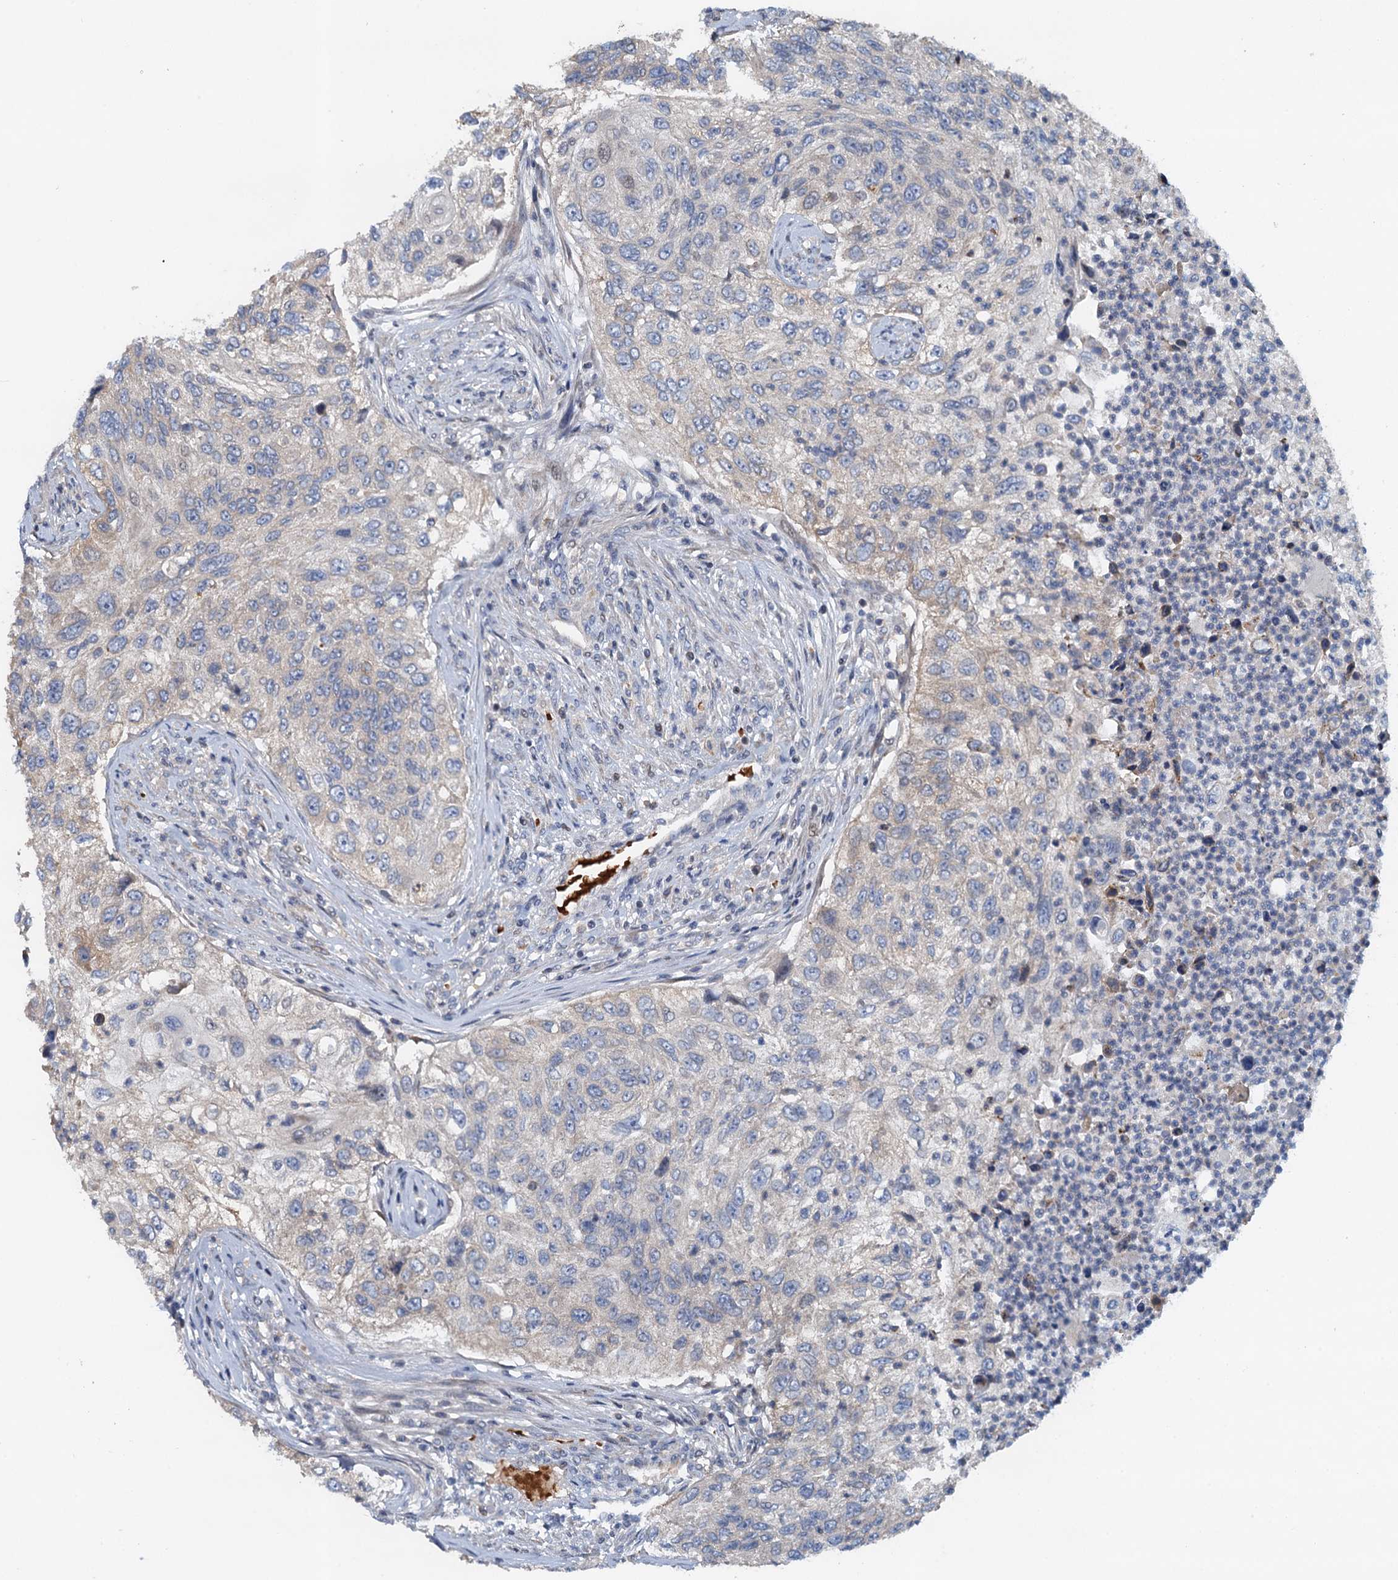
{"staining": {"intensity": "negative", "quantity": "none", "location": "none"}, "tissue": "urothelial cancer", "cell_type": "Tumor cells", "image_type": "cancer", "snomed": [{"axis": "morphology", "description": "Urothelial carcinoma, High grade"}, {"axis": "topography", "description": "Urinary bladder"}], "caption": "Urothelial cancer stained for a protein using immunohistochemistry displays no staining tumor cells.", "gene": "NBEA", "patient": {"sex": "female", "age": 60}}